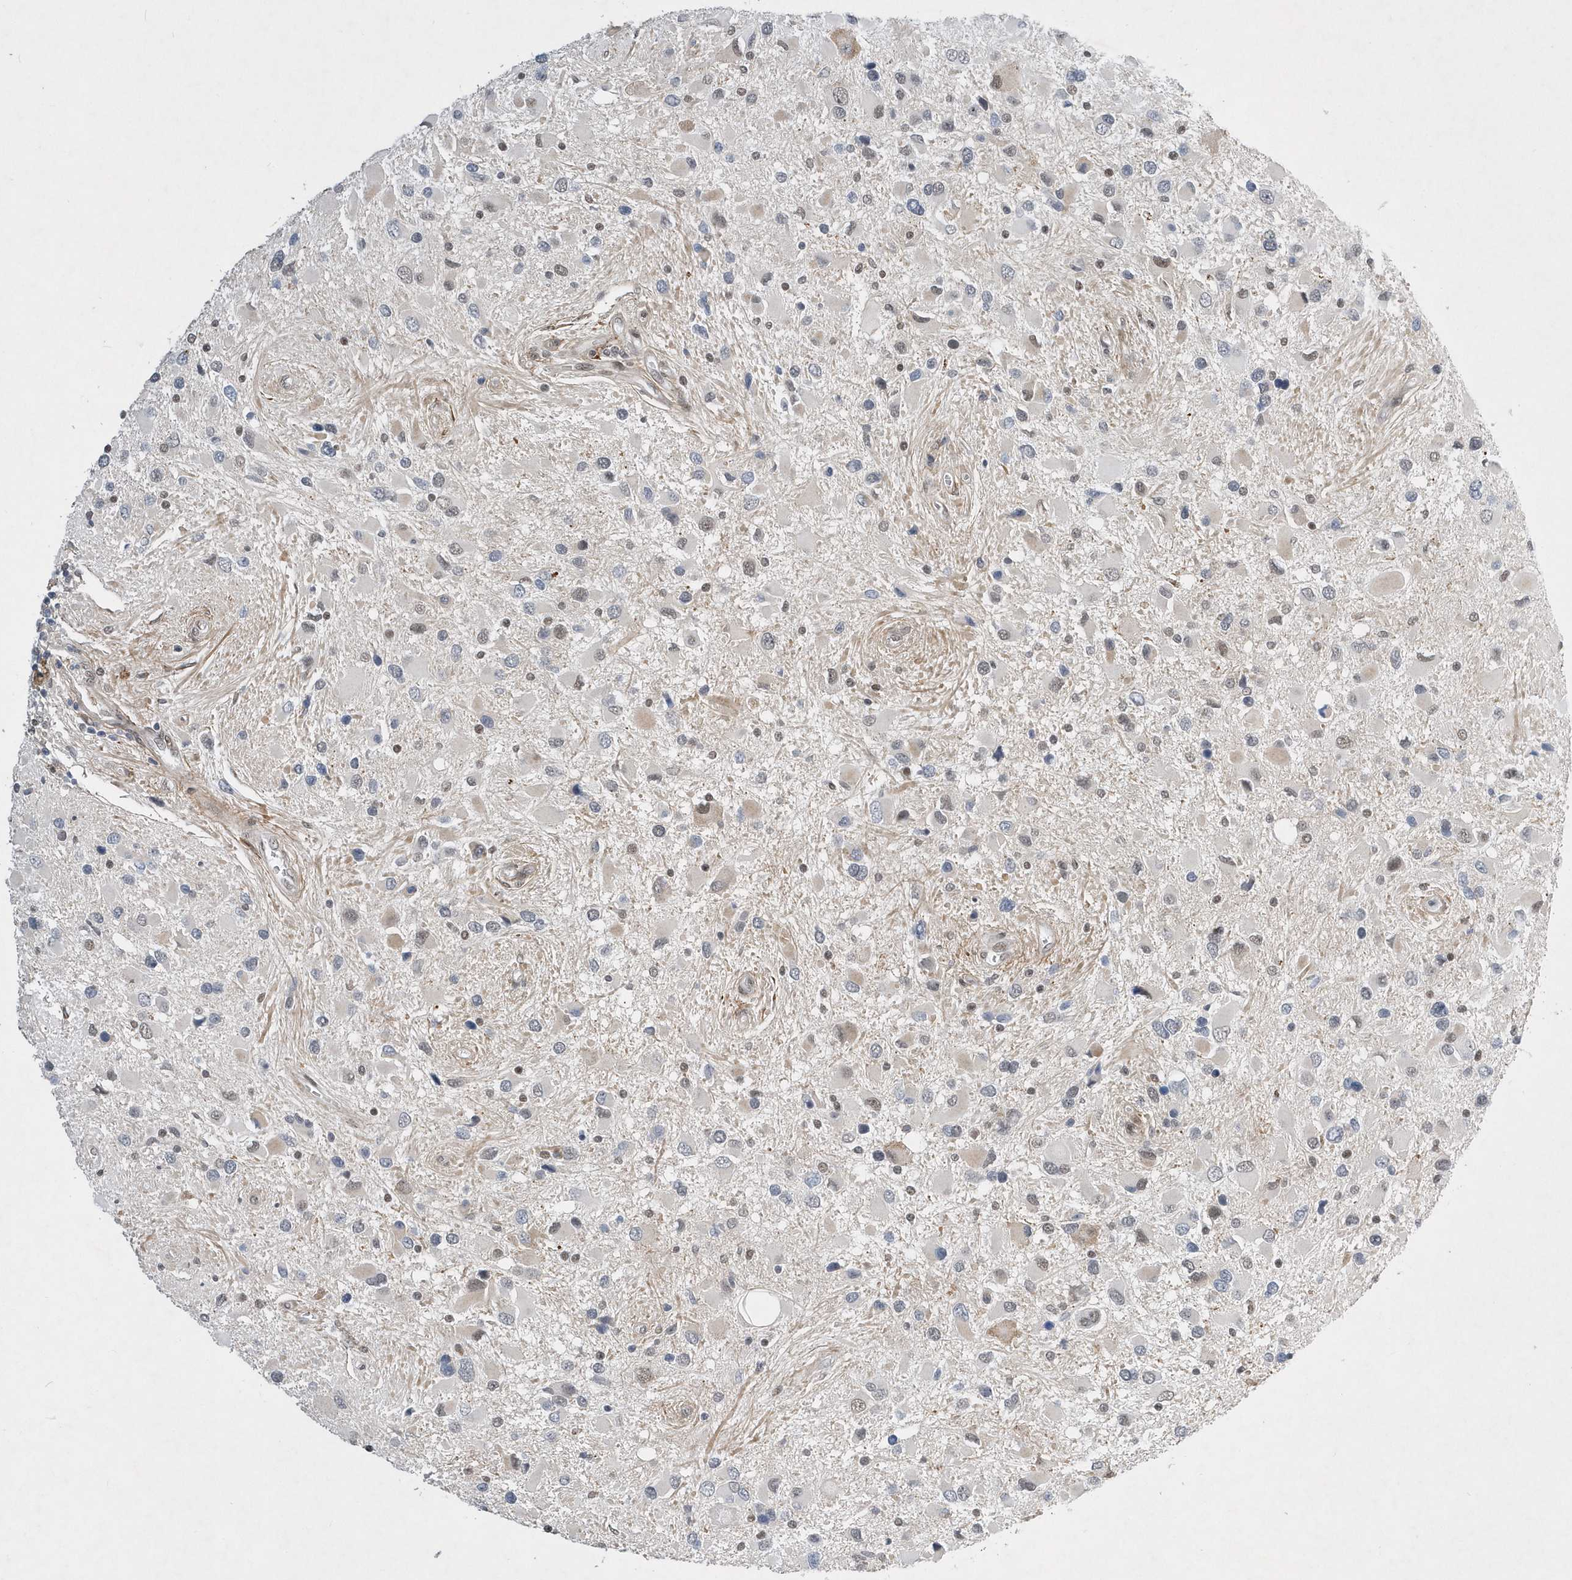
{"staining": {"intensity": "weak", "quantity": "<25%", "location": "nuclear"}, "tissue": "glioma", "cell_type": "Tumor cells", "image_type": "cancer", "snomed": [{"axis": "morphology", "description": "Glioma, malignant, High grade"}, {"axis": "topography", "description": "Brain"}], "caption": "DAB (3,3'-diaminobenzidine) immunohistochemical staining of human glioma reveals no significant staining in tumor cells.", "gene": "FAM217A", "patient": {"sex": "male", "age": 53}}